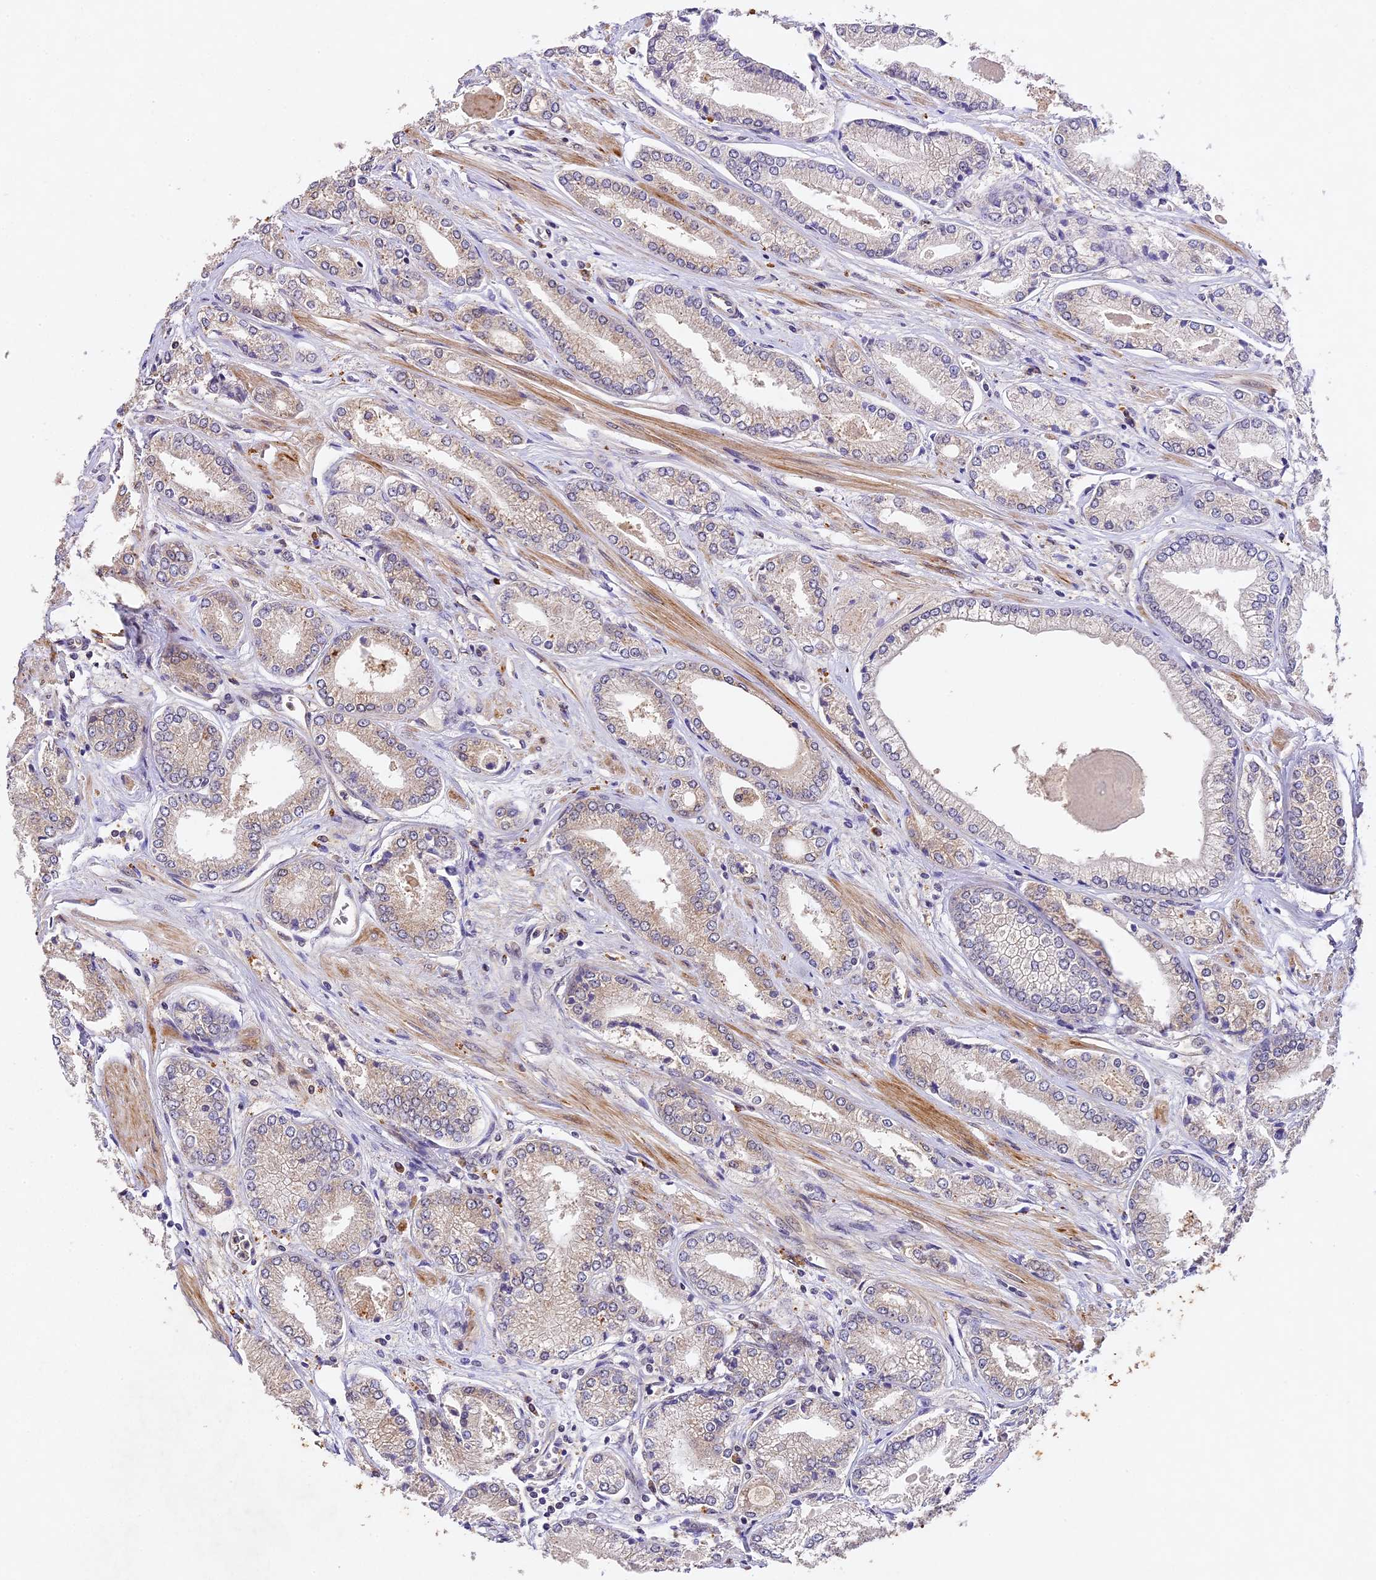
{"staining": {"intensity": "negative", "quantity": "none", "location": "none"}, "tissue": "prostate cancer", "cell_type": "Tumor cells", "image_type": "cancer", "snomed": [{"axis": "morphology", "description": "Adenocarcinoma, Low grade"}, {"axis": "topography", "description": "Prostate"}], "caption": "This is an IHC micrograph of prostate cancer. There is no positivity in tumor cells.", "gene": "TMEM39B", "patient": {"sex": "male", "age": 60}}